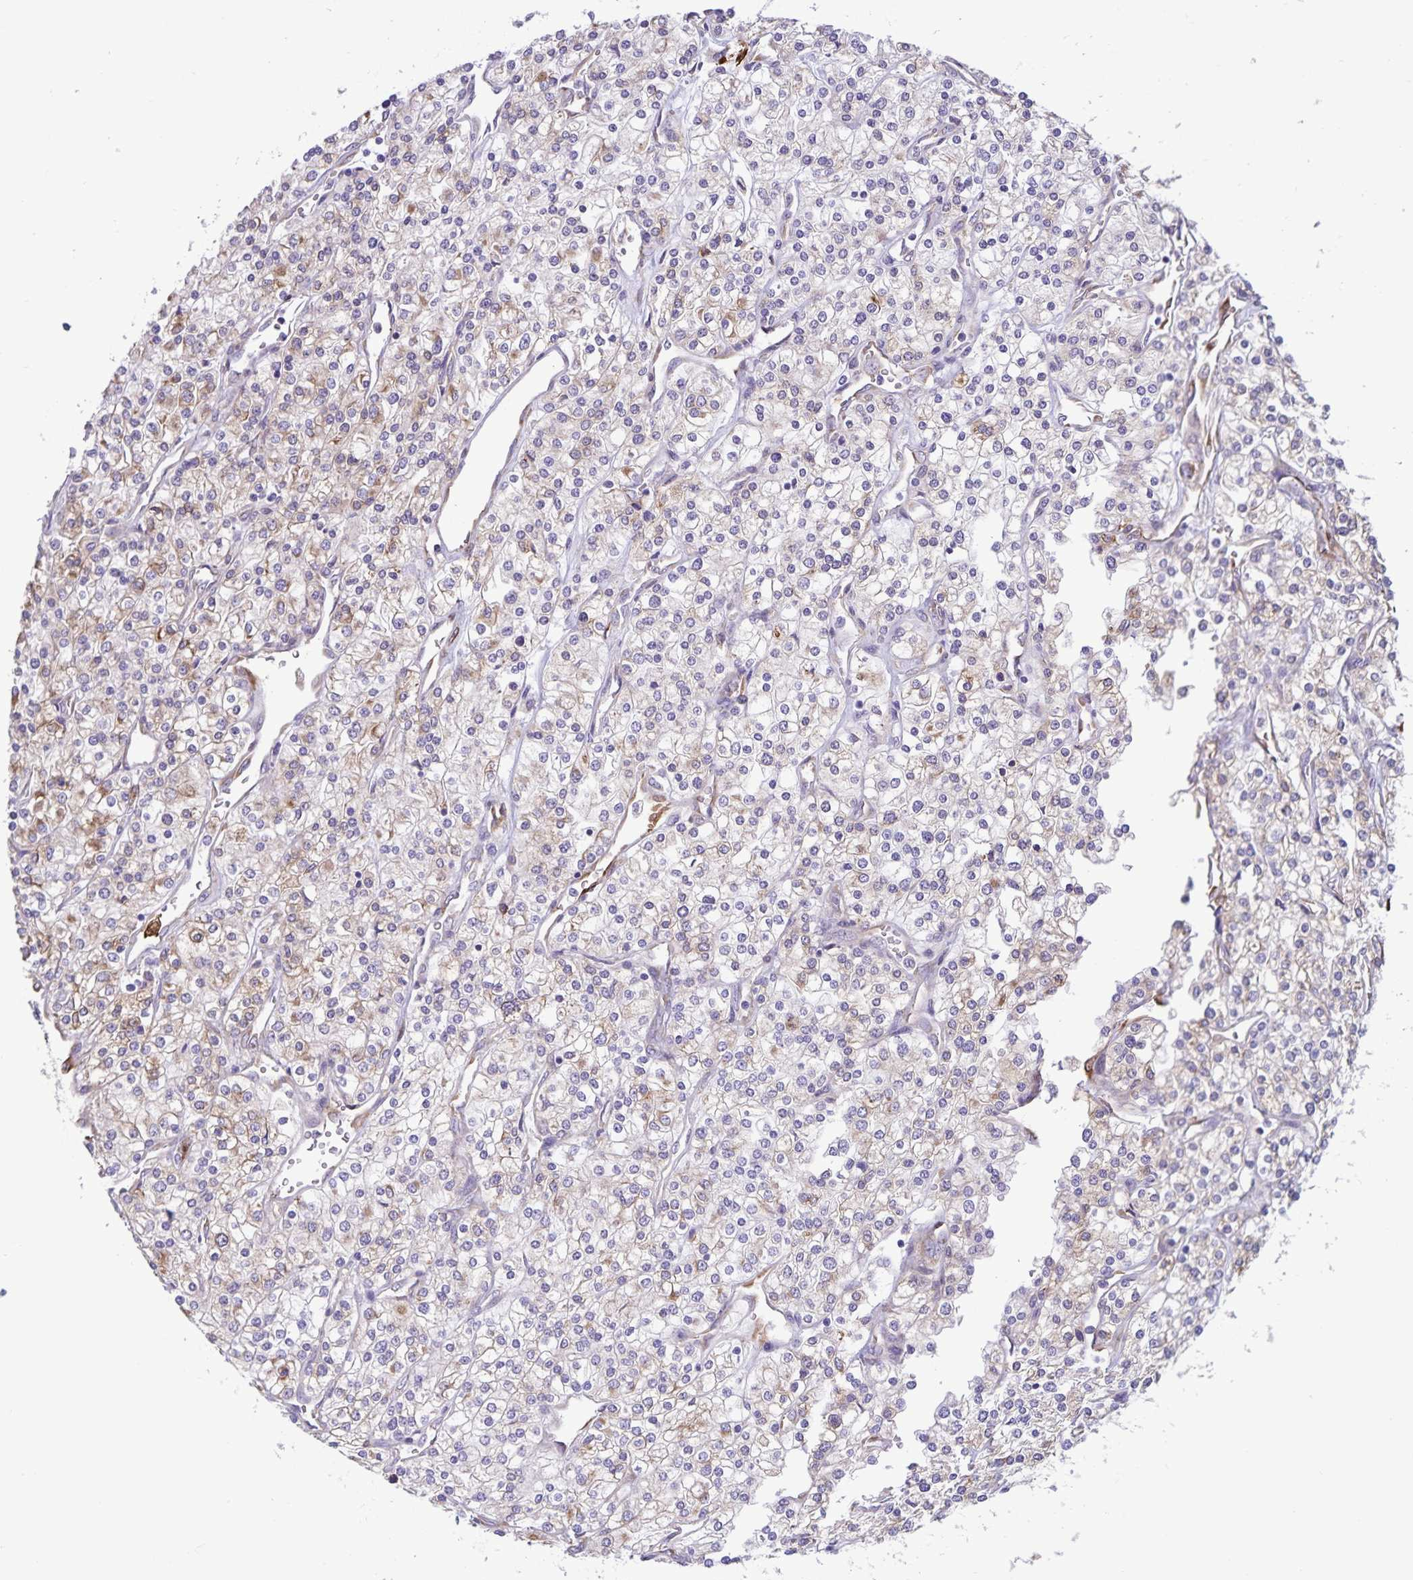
{"staining": {"intensity": "weak", "quantity": "<25%", "location": "cytoplasmic/membranous"}, "tissue": "renal cancer", "cell_type": "Tumor cells", "image_type": "cancer", "snomed": [{"axis": "morphology", "description": "Adenocarcinoma, NOS"}, {"axis": "topography", "description": "Kidney"}], "caption": "High magnification brightfield microscopy of renal cancer (adenocarcinoma) stained with DAB (3,3'-diaminobenzidine) (brown) and counterstained with hematoxylin (blue): tumor cells show no significant staining.", "gene": "RCN1", "patient": {"sex": "male", "age": 80}}